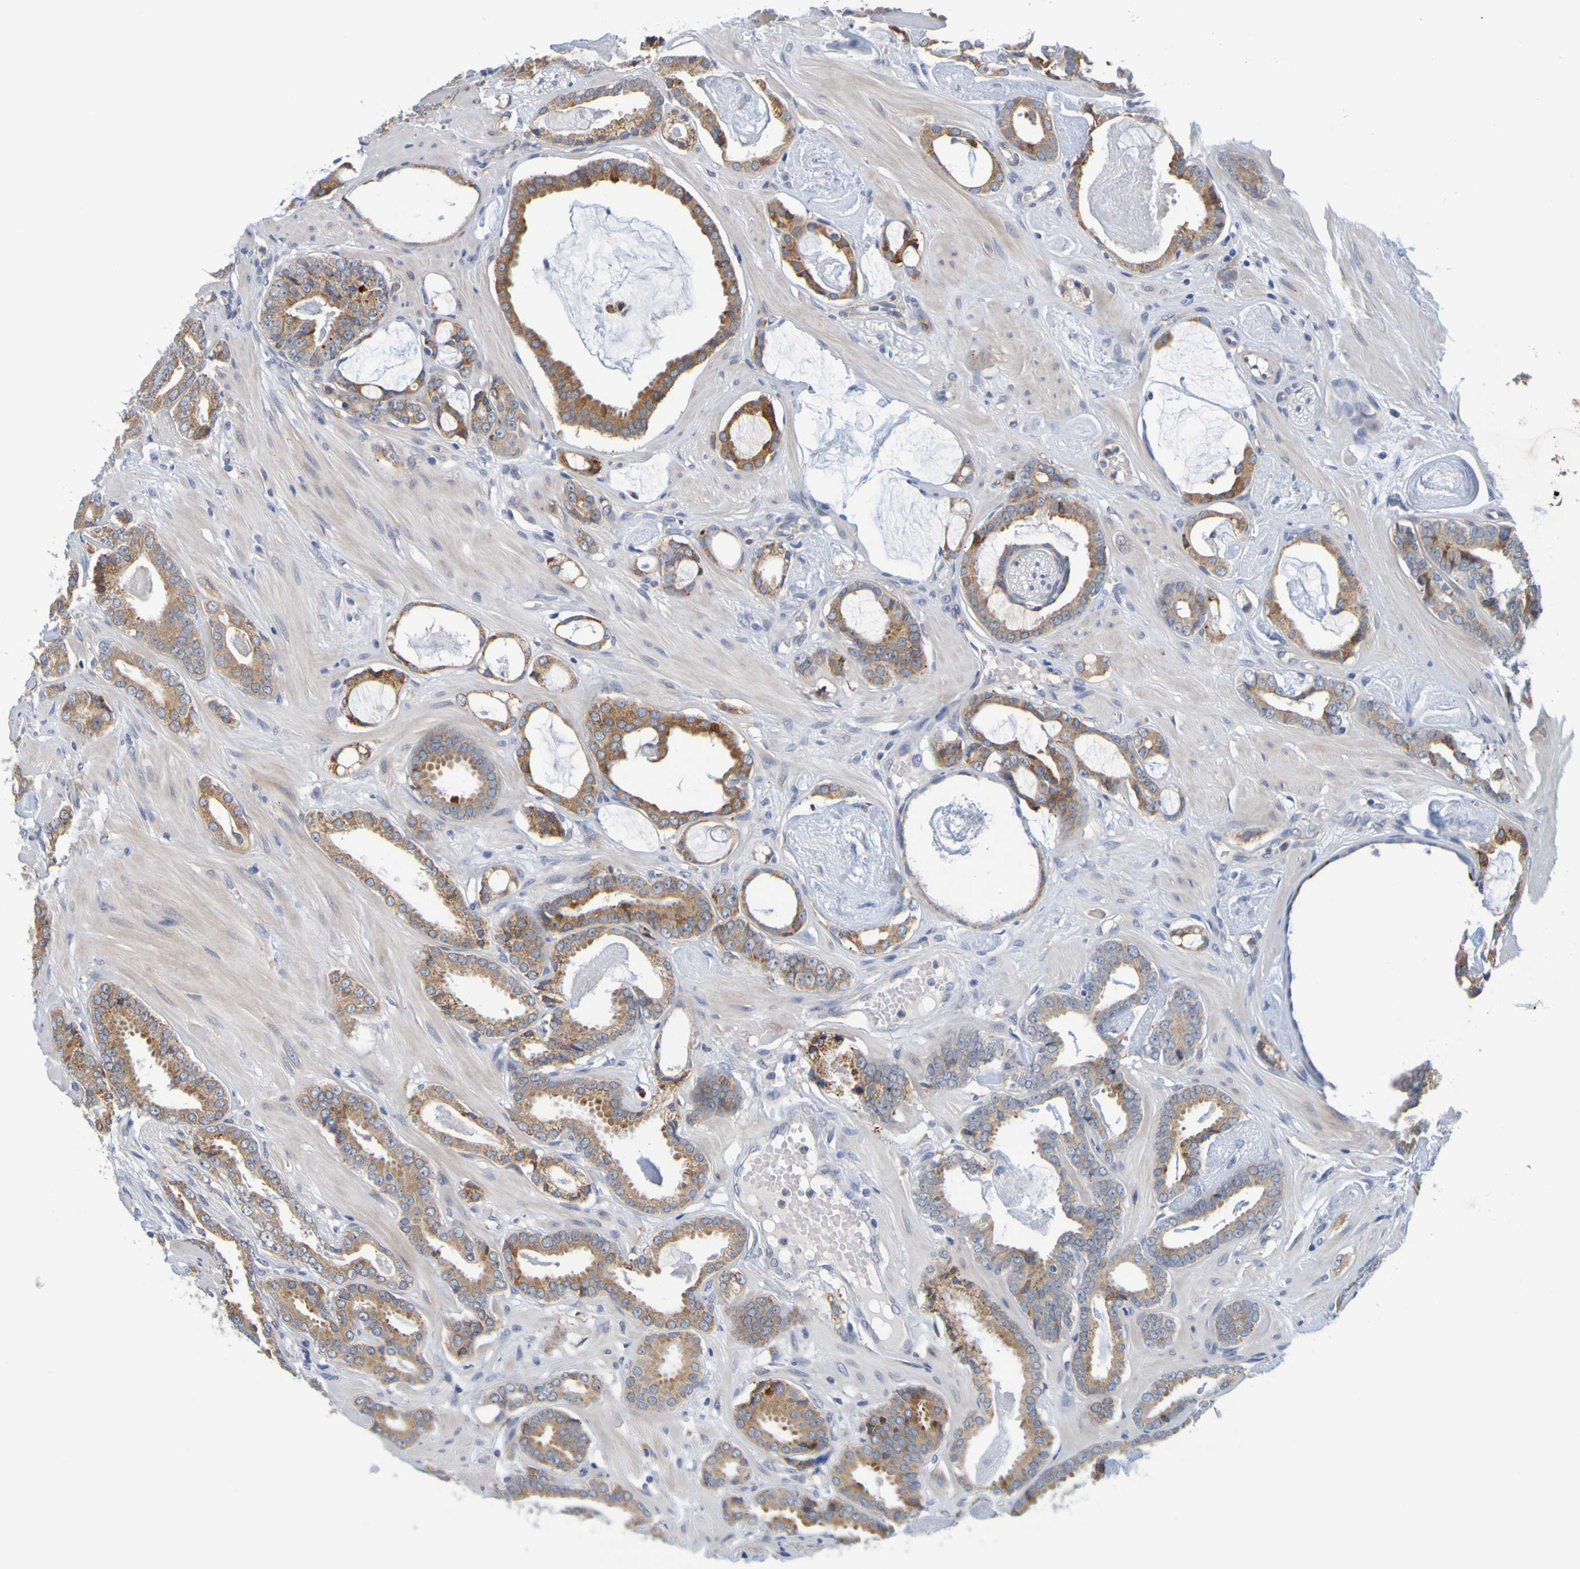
{"staining": {"intensity": "strong", "quantity": "25%-75%", "location": "cytoplasmic/membranous"}, "tissue": "prostate cancer", "cell_type": "Tumor cells", "image_type": "cancer", "snomed": [{"axis": "morphology", "description": "Adenocarcinoma, Low grade"}, {"axis": "topography", "description": "Prostate"}], "caption": "This photomicrograph reveals adenocarcinoma (low-grade) (prostate) stained with immunohistochemistry (IHC) to label a protein in brown. The cytoplasmic/membranous of tumor cells show strong positivity for the protein. Nuclei are counter-stained blue.", "gene": "SIL1", "patient": {"sex": "male", "age": 53}}